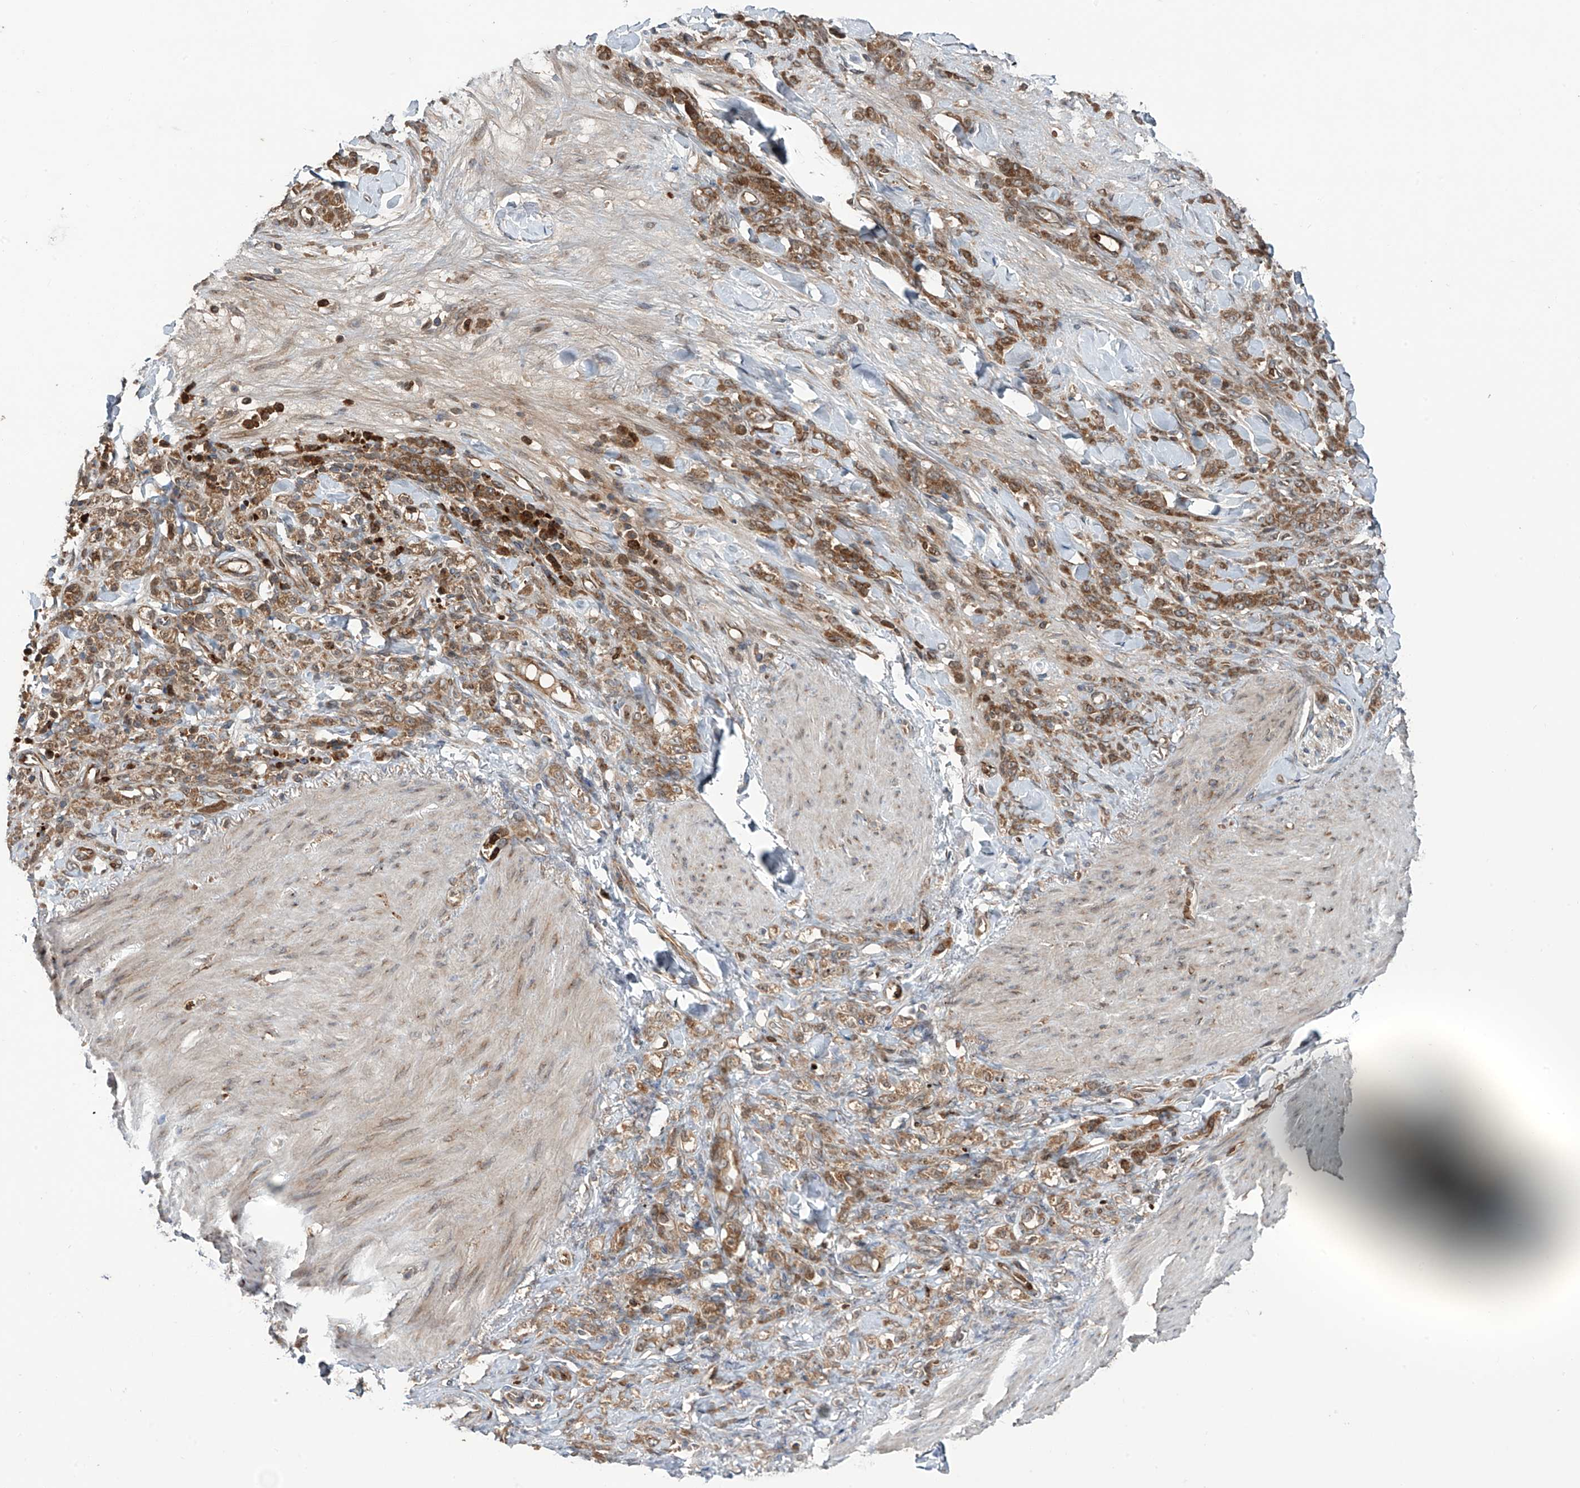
{"staining": {"intensity": "moderate", "quantity": ">75%", "location": "cytoplasmic/membranous"}, "tissue": "stomach cancer", "cell_type": "Tumor cells", "image_type": "cancer", "snomed": [{"axis": "morphology", "description": "Normal tissue, NOS"}, {"axis": "morphology", "description": "Adenocarcinoma, NOS"}, {"axis": "topography", "description": "Stomach"}], "caption": "Brown immunohistochemical staining in human stomach cancer displays moderate cytoplasmic/membranous positivity in about >75% of tumor cells.", "gene": "ZDHHC9", "patient": {"sex": "male", "age": 82}}